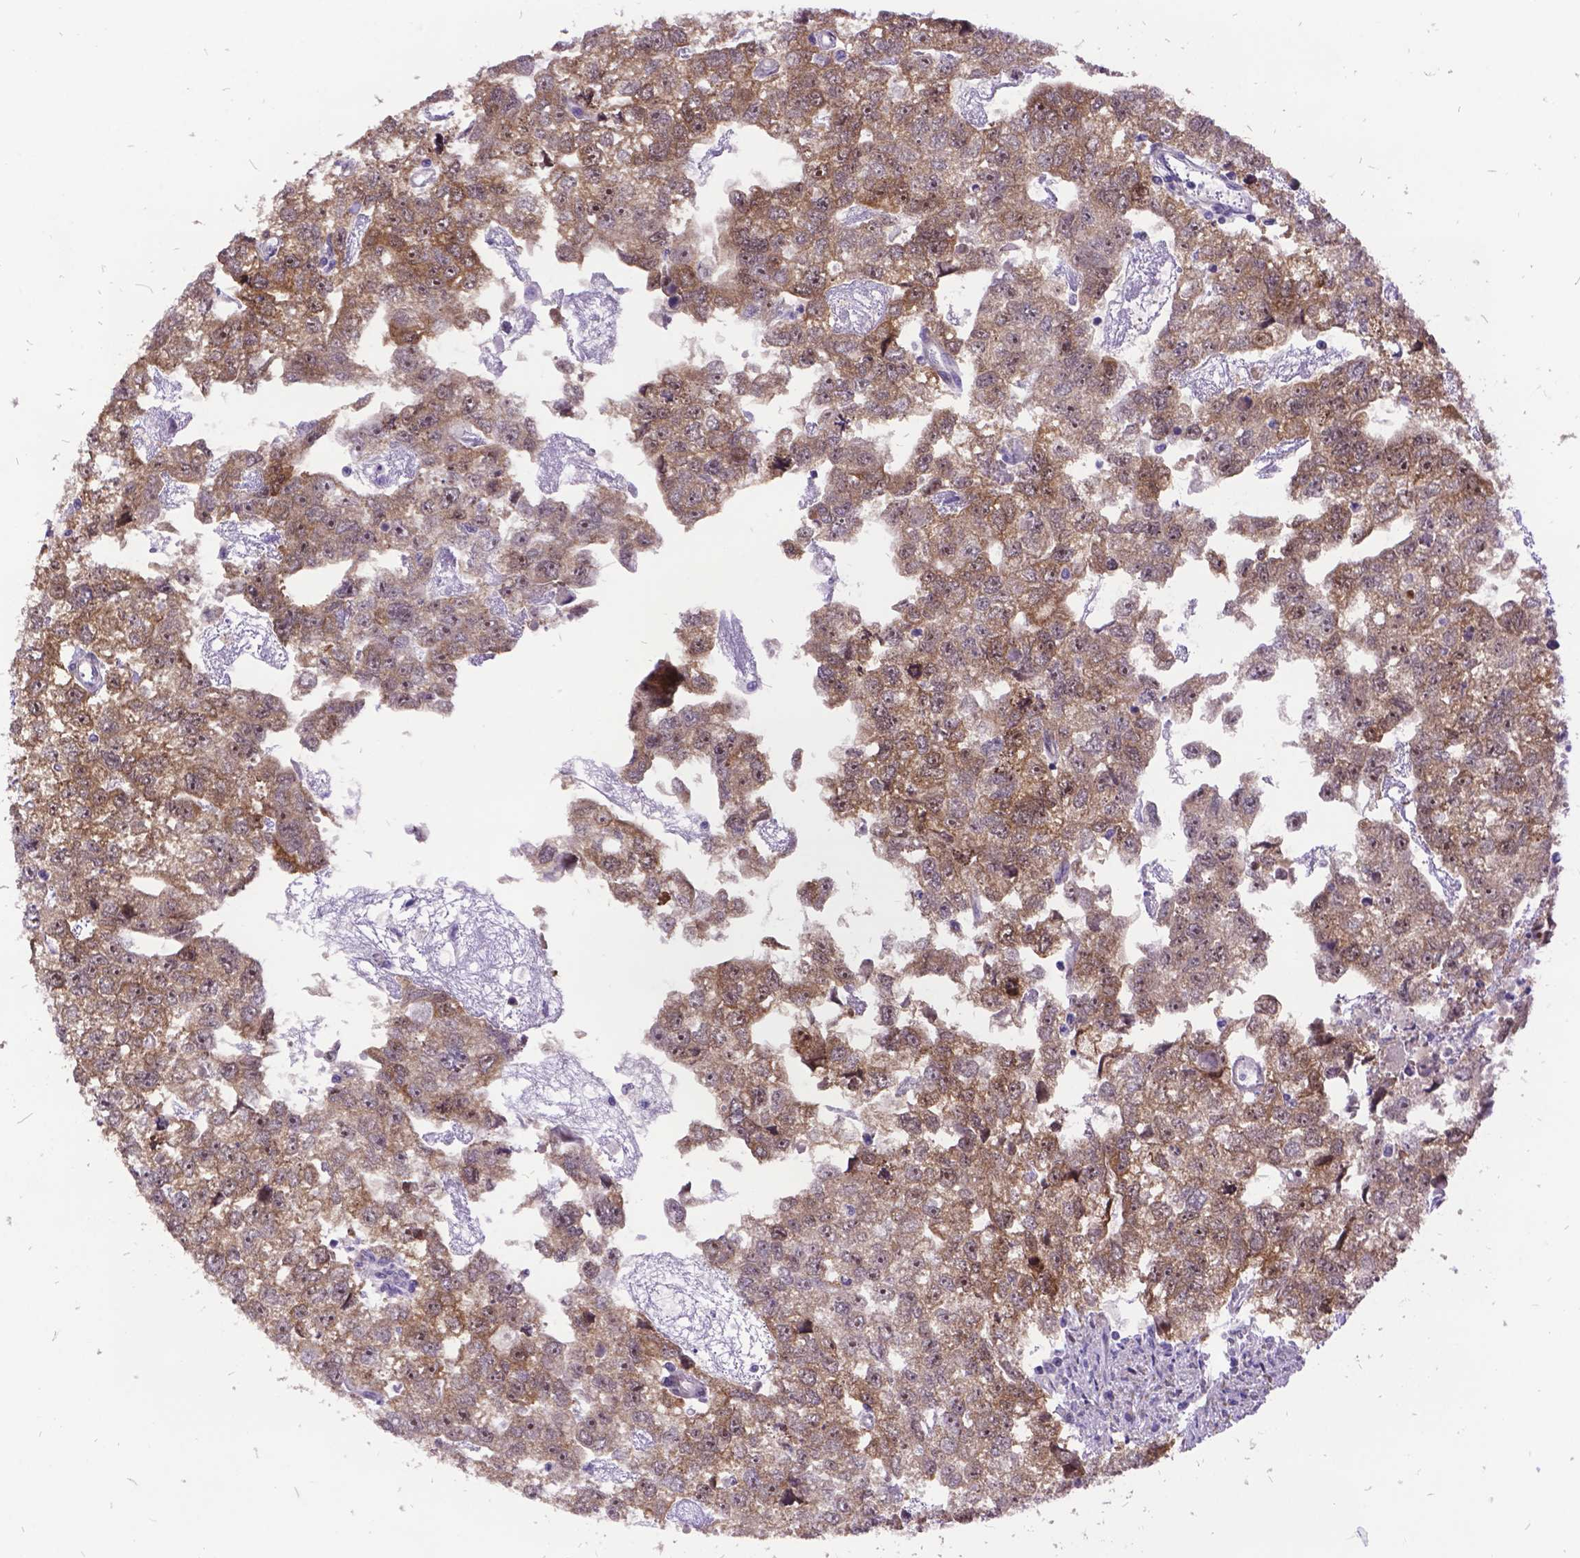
{"staining": {"intensity": "weak", "quantity": ">75%", "location": "cytoplasmic/membranous"}, "tissue": "testis cancer", "cell_type": "Tumor cells", "image_type": "cancer", "snomed": [{"axis": "morphology", "description": "Carcinoma, Embryonal, NOS"}, {"axis": "morphology", "description": "Teratoma, malignant, NOS"}, {"axis": "topography", "description": "Testis"}], "caption": "Protein expression analysis of human teratoma (malignant) (testis) reveals weak cytoplasmic/membranous expression in approximately >75% of tumor cells.", "gene": "GRB7", "patient": {"sex": "male", "age": 44}}